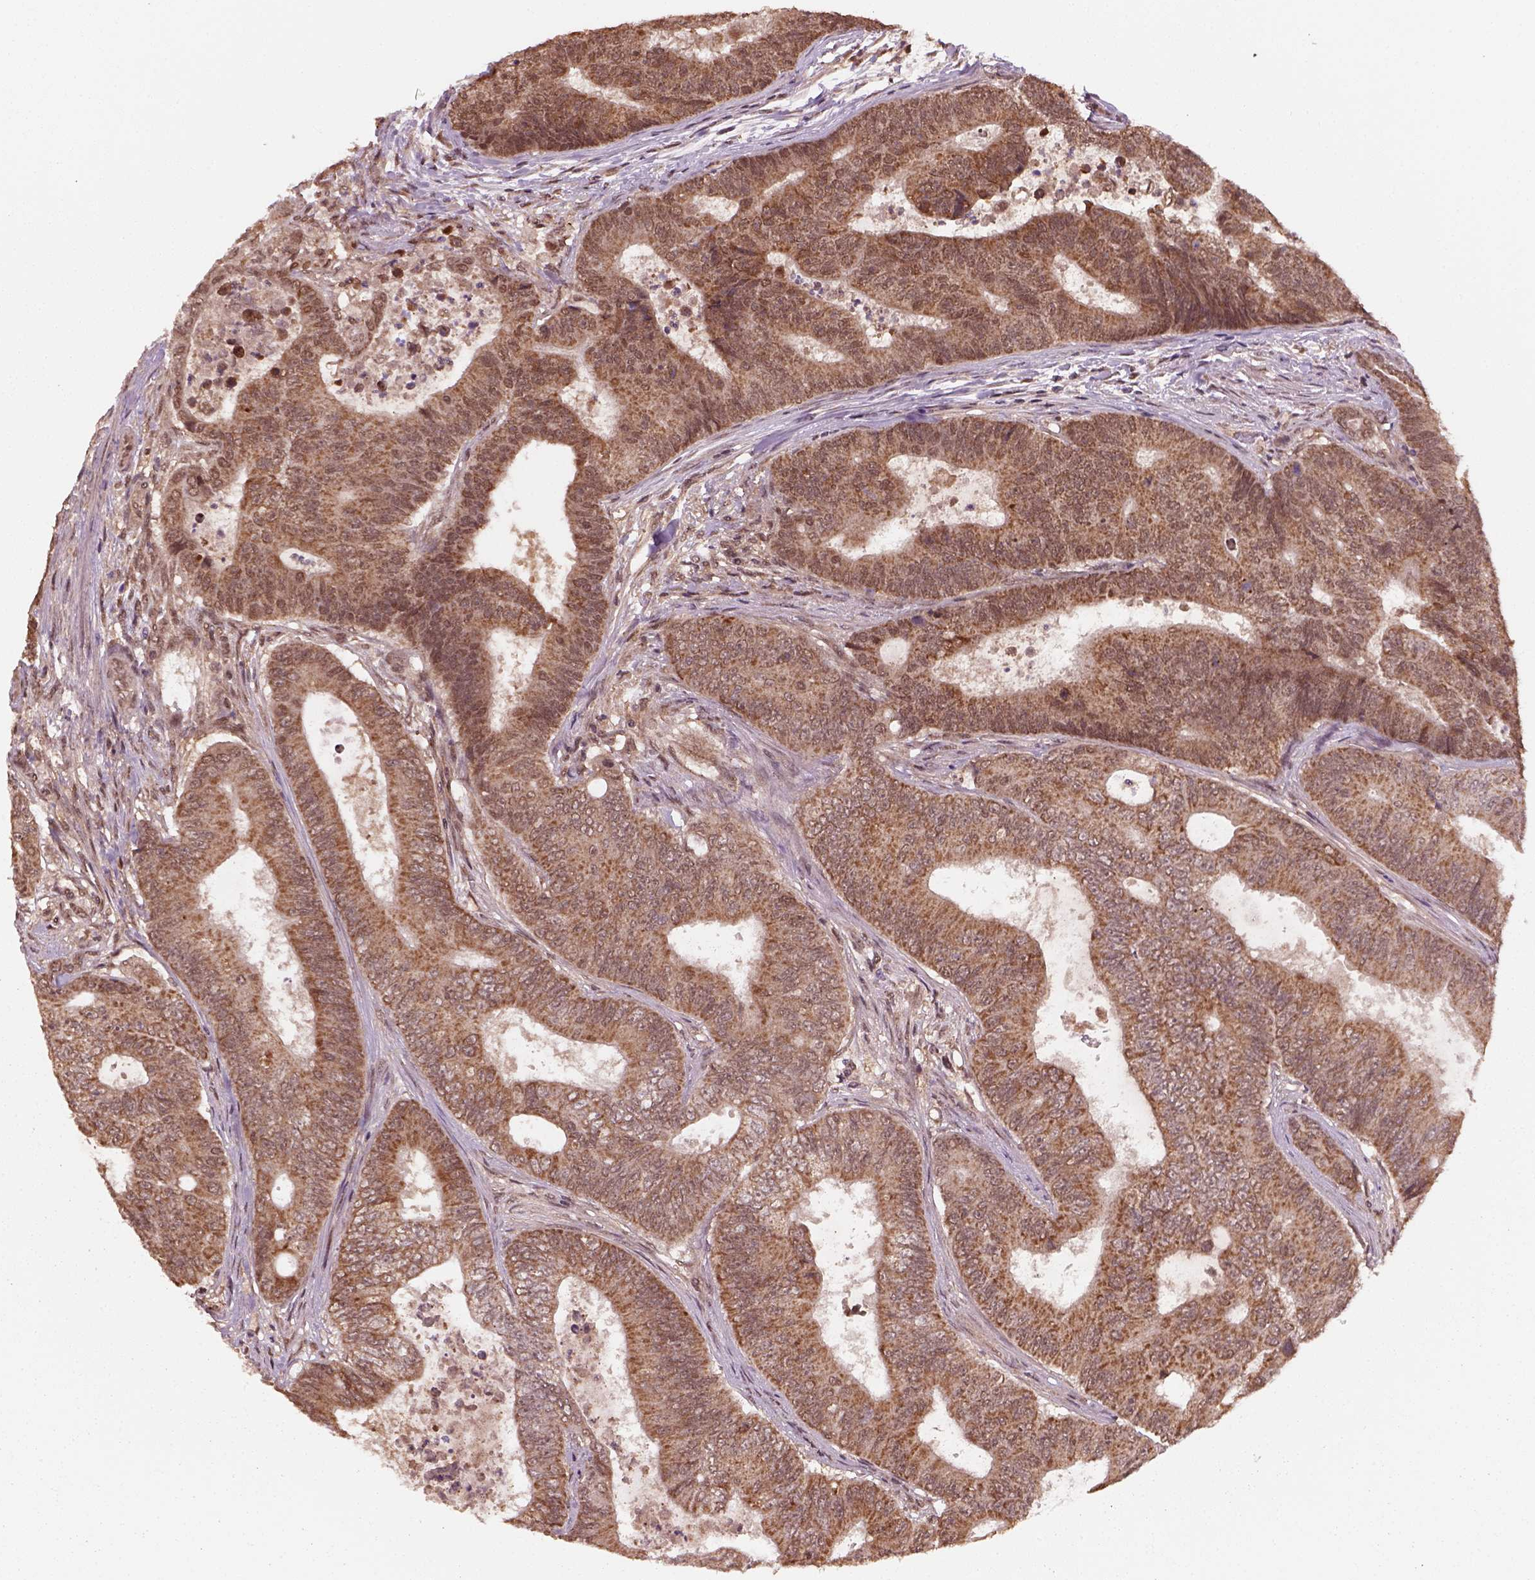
{"staining": {"intensity": "moderate", "quantity": ">75%", "location": "cytoplasmic/membranous"}, "tissue": "colorectal cancer", "cell_type": "Tumor cells", "image_type": "cancer", "snomed": [{"axis": "morphology", "description": "Adenocarcinoma, NOS"}, {"axis": "topography", "description": "Colon"}], "caption": "A brown stain shows moderate cytoplasmic/membranous positivity of a protein in adenocarcinoma (colorectal) tumor cells.", "gene": "NUDT9", "patient": {"sex": "female", "age": 48}}